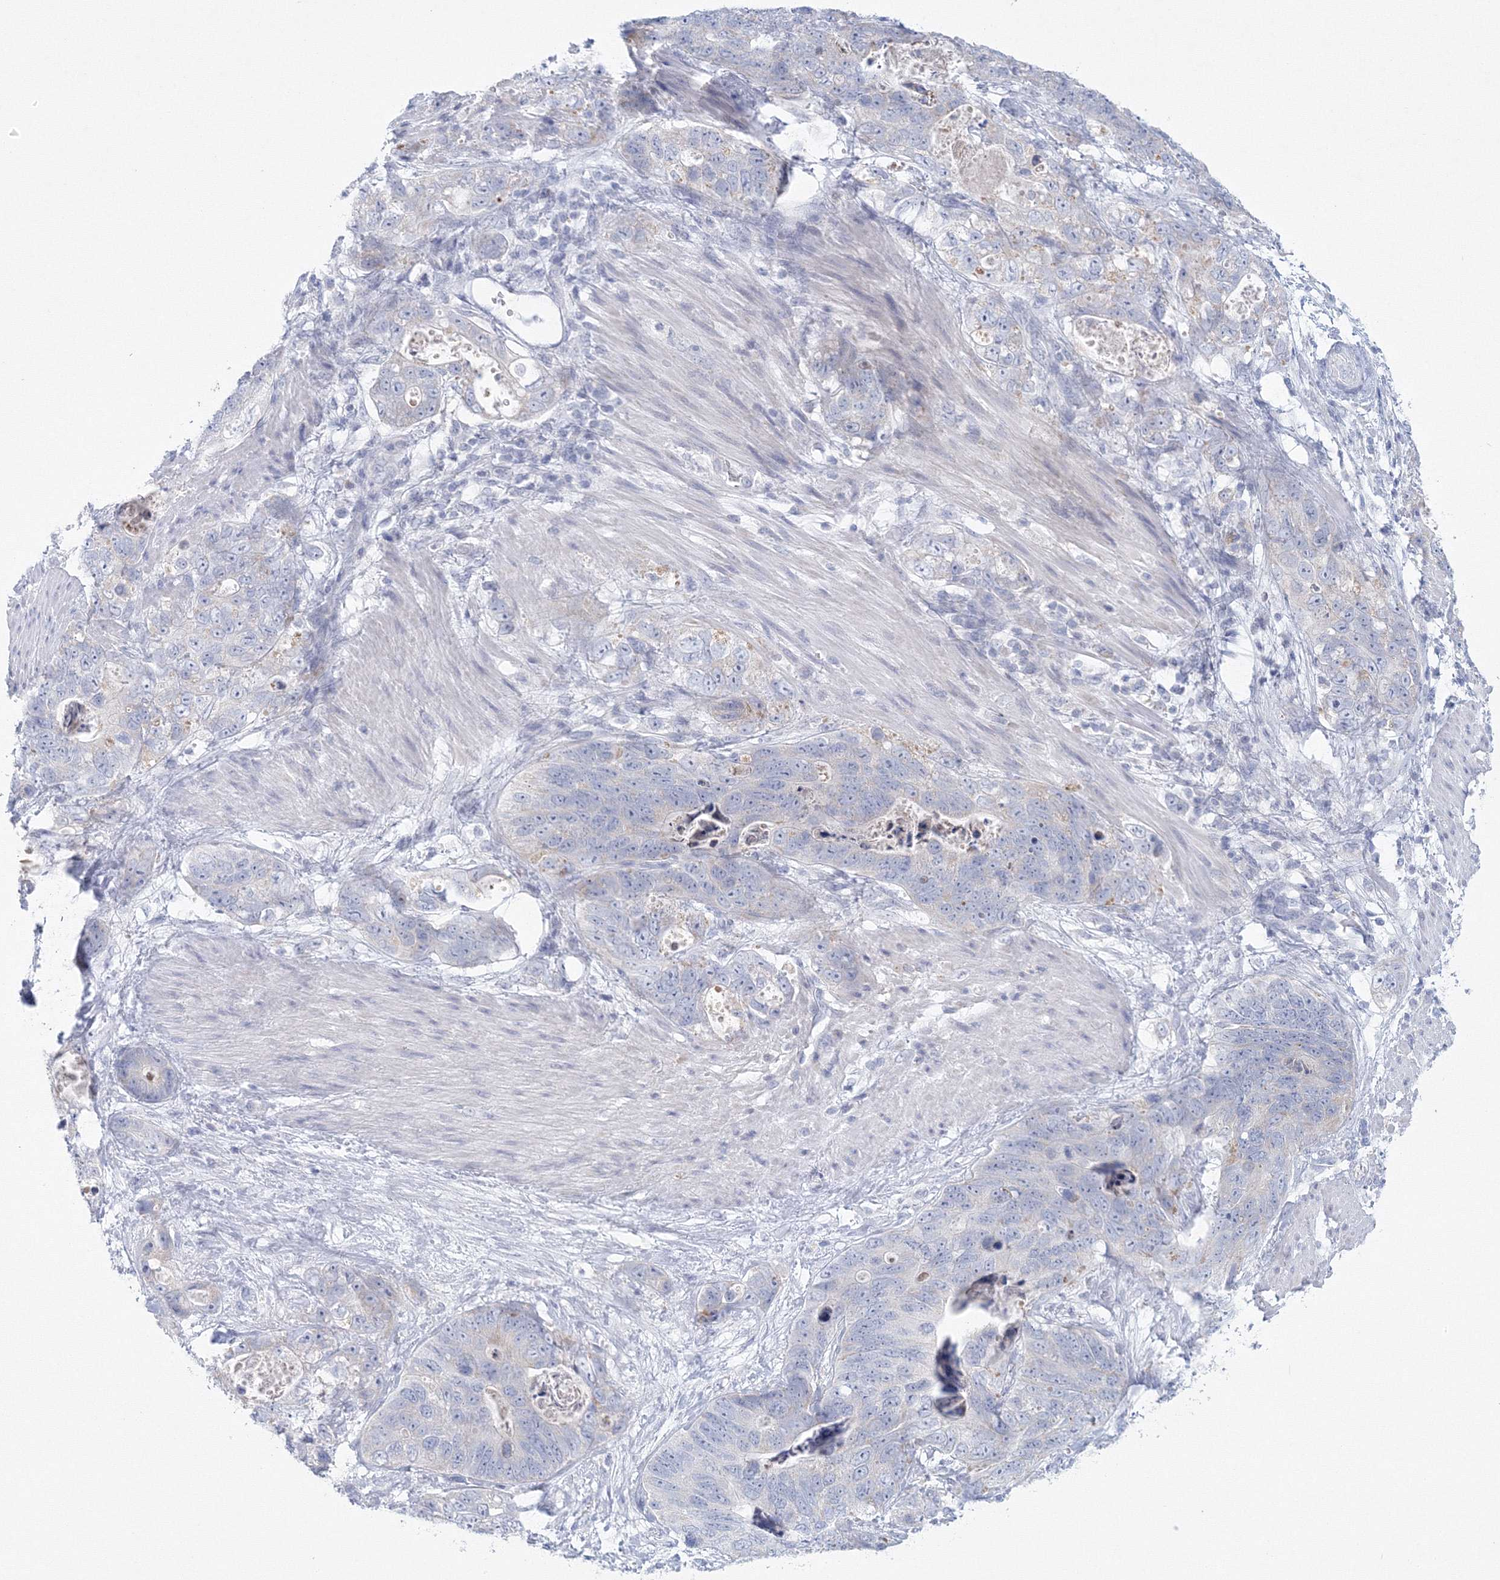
{"staining": {"intensity": "negative", "quantity": "none", "location": "none"}, "tissue": "stomach cancer", "cell_type": "Tumor cells", "image_type": "cancer", "snomed": [{"axis": "morphology", "description": "Normal tissue, NOS"}, {"axis": "morphology", "description": "Adenocarcinoma, NOS"}, {"axis": "topography", "description": "Stomach"}], "caption": "The micrograph shows no staining of tumor cells in adenocarcinoma (stomach).", "gene": "NIPAL1", "patient": {"sex": "female", "age": 89}}